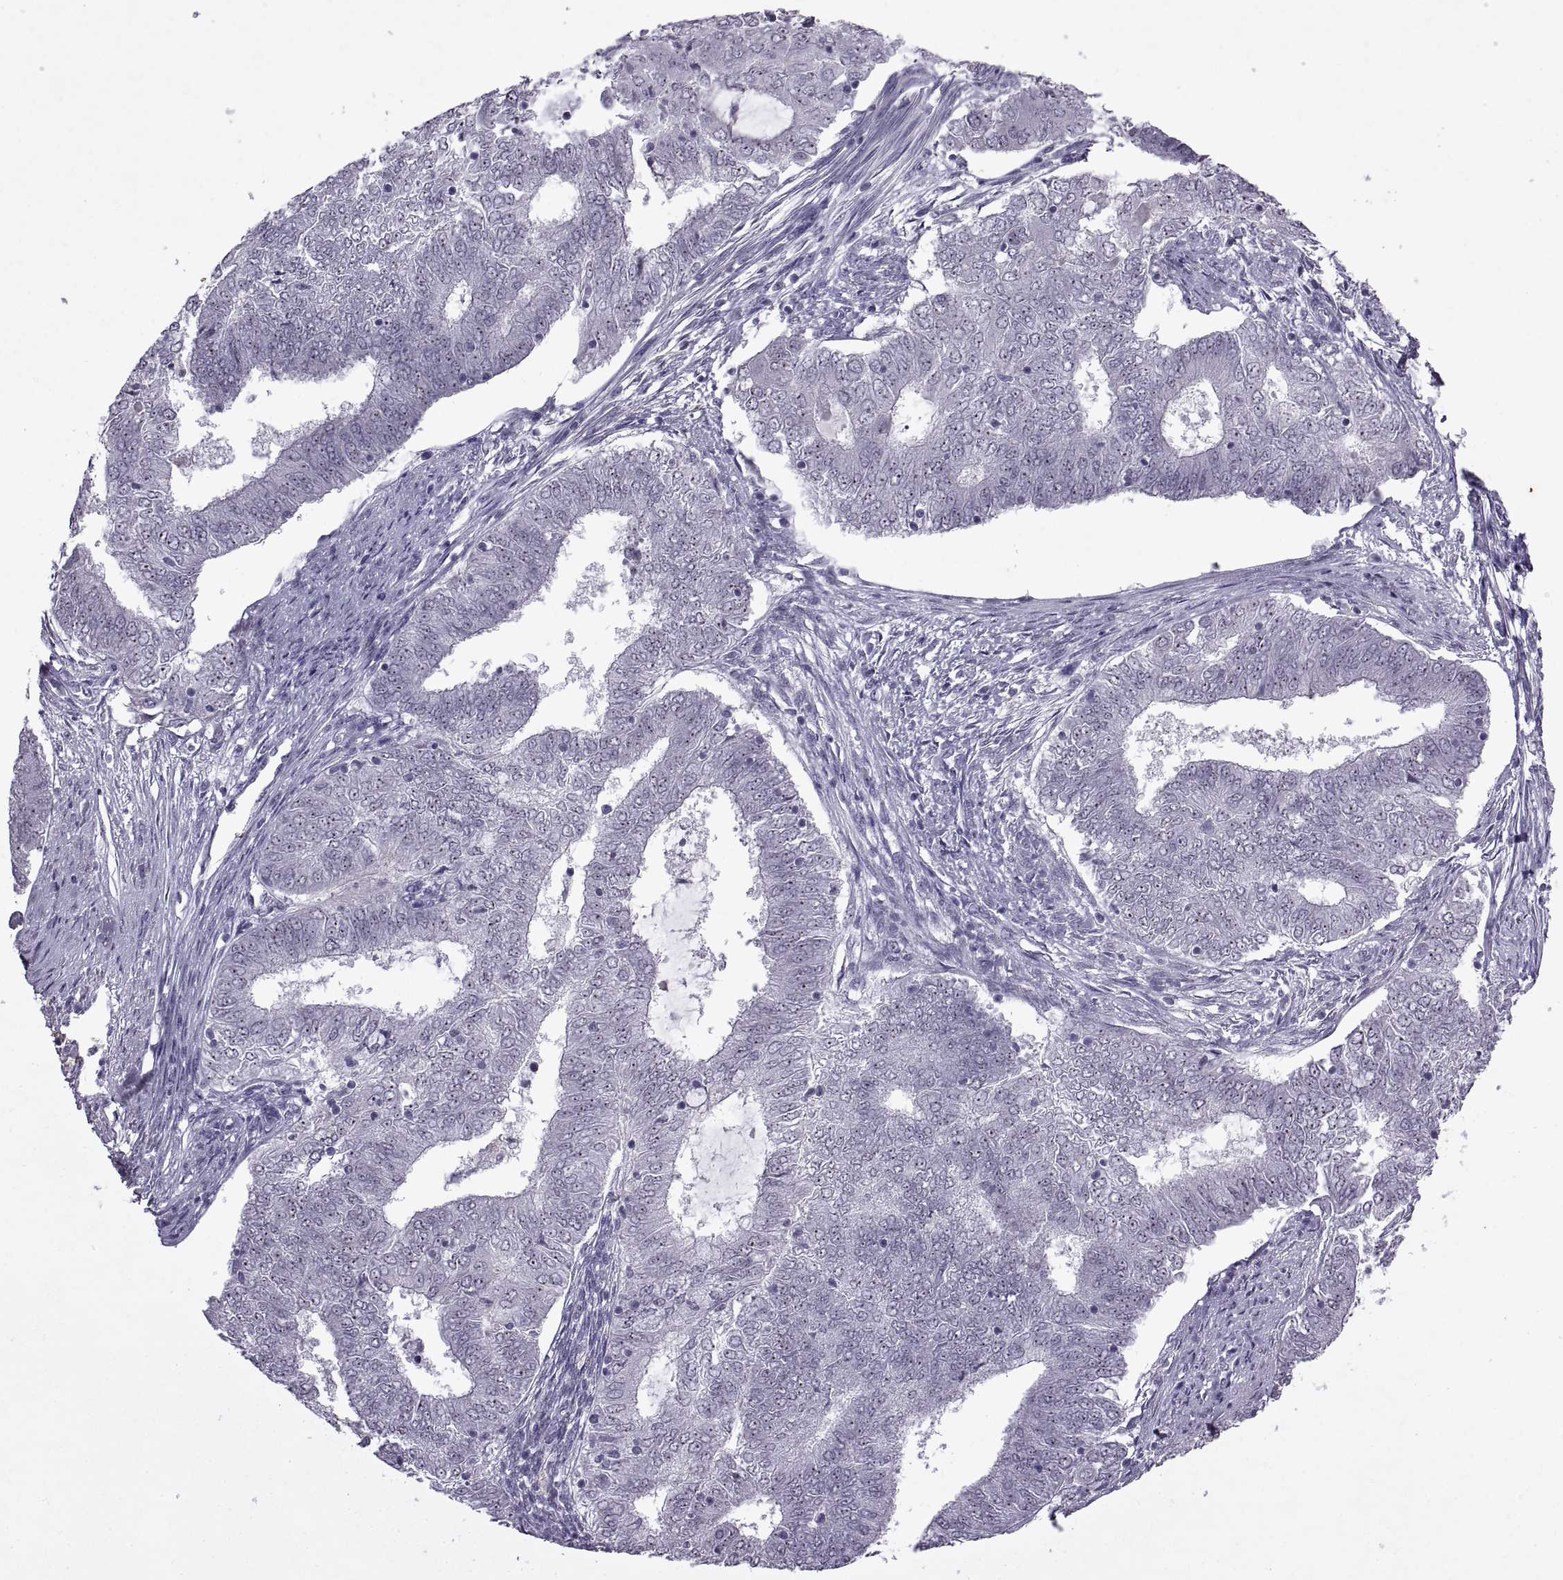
{"staining": {"intensity": "strong", "quantity": "<25%", "location": "nuclear"}, "tissue": "endometrial cancer", "cell_type": "Tumor cells", "image_type": "cancer", "snomed": [{"axis": "morphology", "description": "Adenocarcinoma, NOS"}, {"axis": "topography", "description": "Endometrium"}], "caption": "Endometrial cancer (adenocarcinoma) stained with immunohistochemistry (IHC) demonstrates strong nuclear expression in about <25% of tumor cells.", "gene": "SINHCAF", "patient": {"sex": "female", "age": 62}}